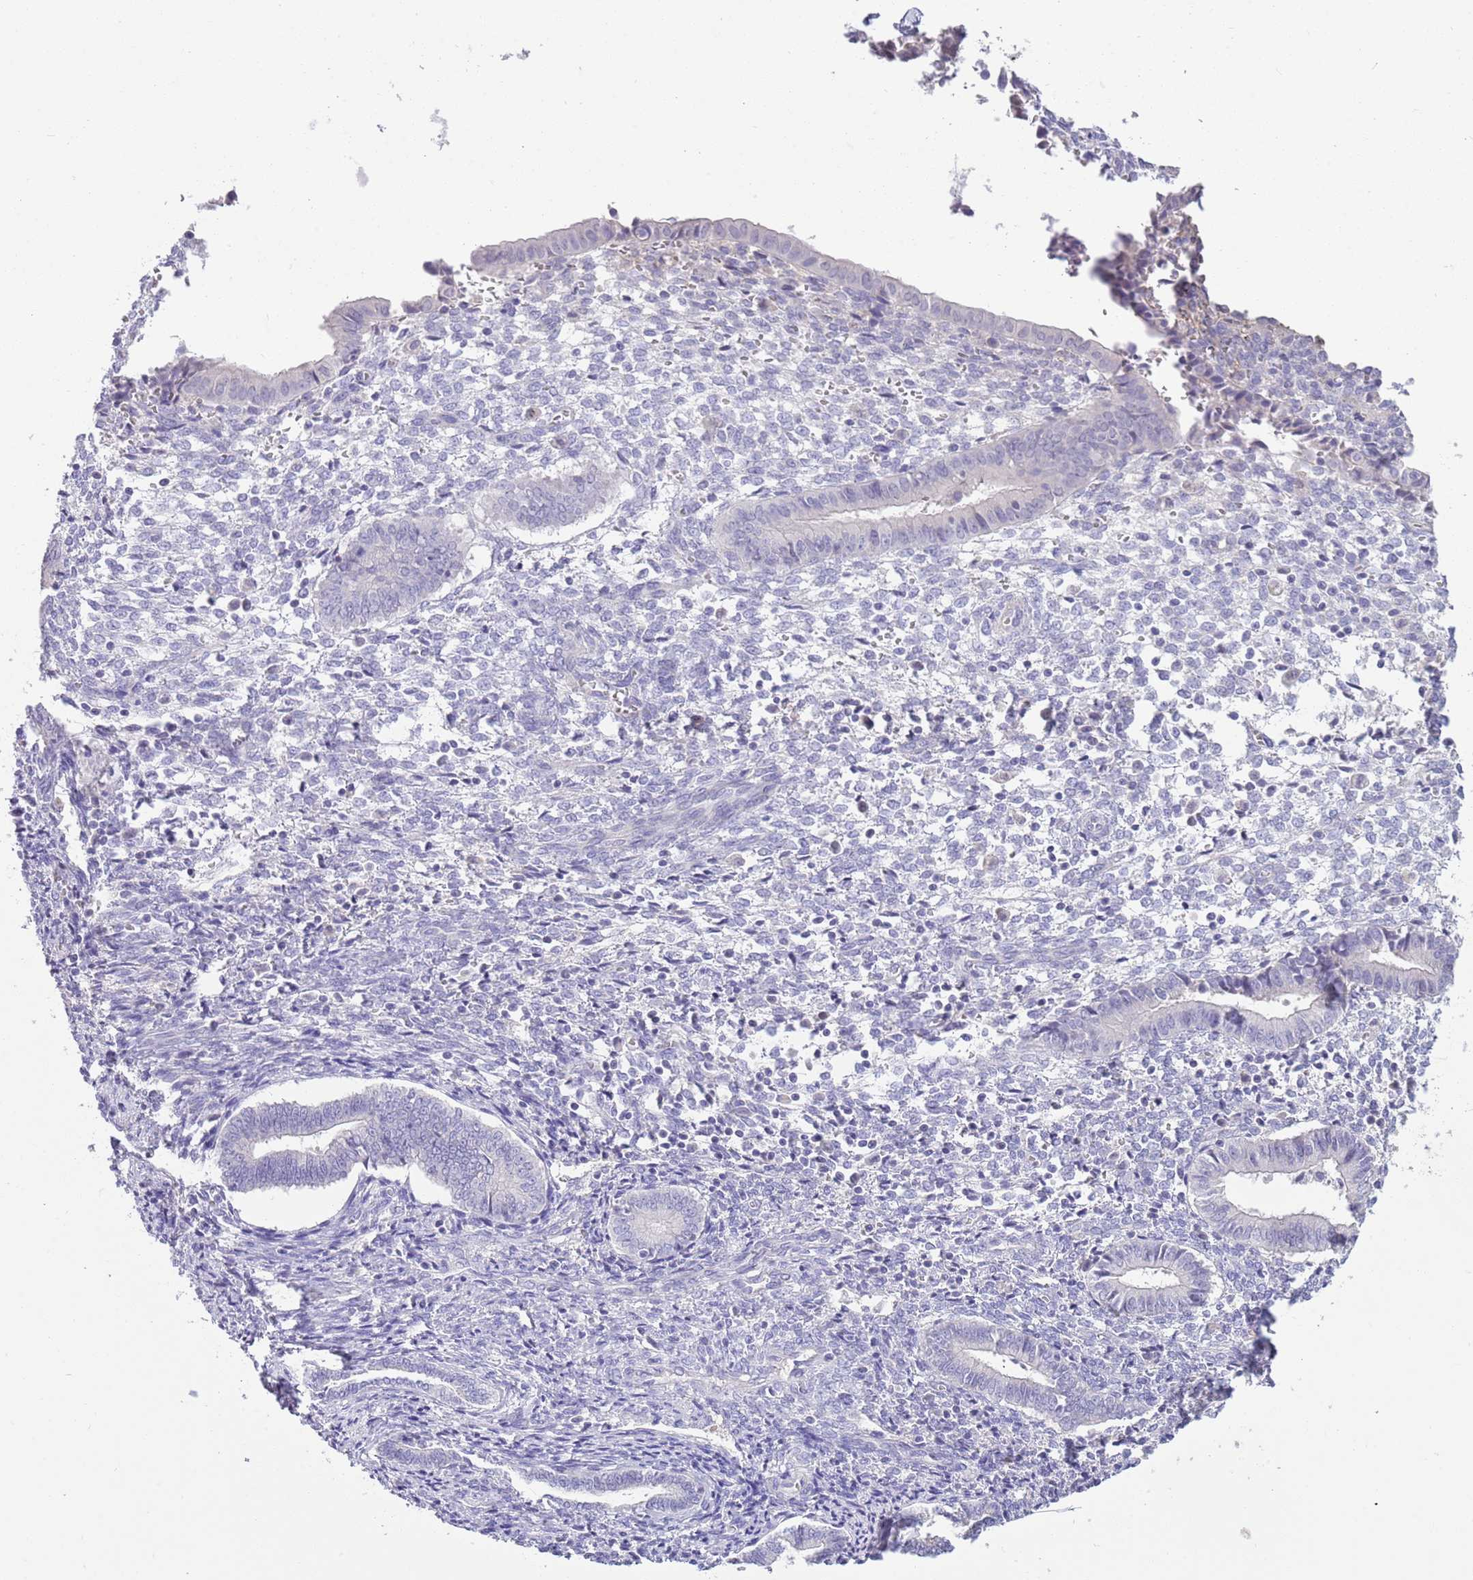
{"staining": {"intensity": "negative", "quantity": "none", "location": "none"}, "tissue": "endometrium", "cell_type": "Cells in endometrial stroma", "image_type": "normal", "snomed": [{"axis": "morphology", "description": "Normal tissue, NOS"}, {"axis": "topography", "description": "Other"}, {"axis": "topography", "description": "Endometrium"}], "caption": "An immunohistochemistry (IHC) photomicrograph of benign endometrium is shown. There is no staining in cells in endometrial stroma of endometrium. The staining was performed using DAB (3,3'-diaminobenzidine) to visualize the protein expression in brown, while the nuclei were stained in blue with hematoxylin (Magnification: 20x).", "gene": "SFTPA1", "patient": {"sex": "female", "age": 44}}